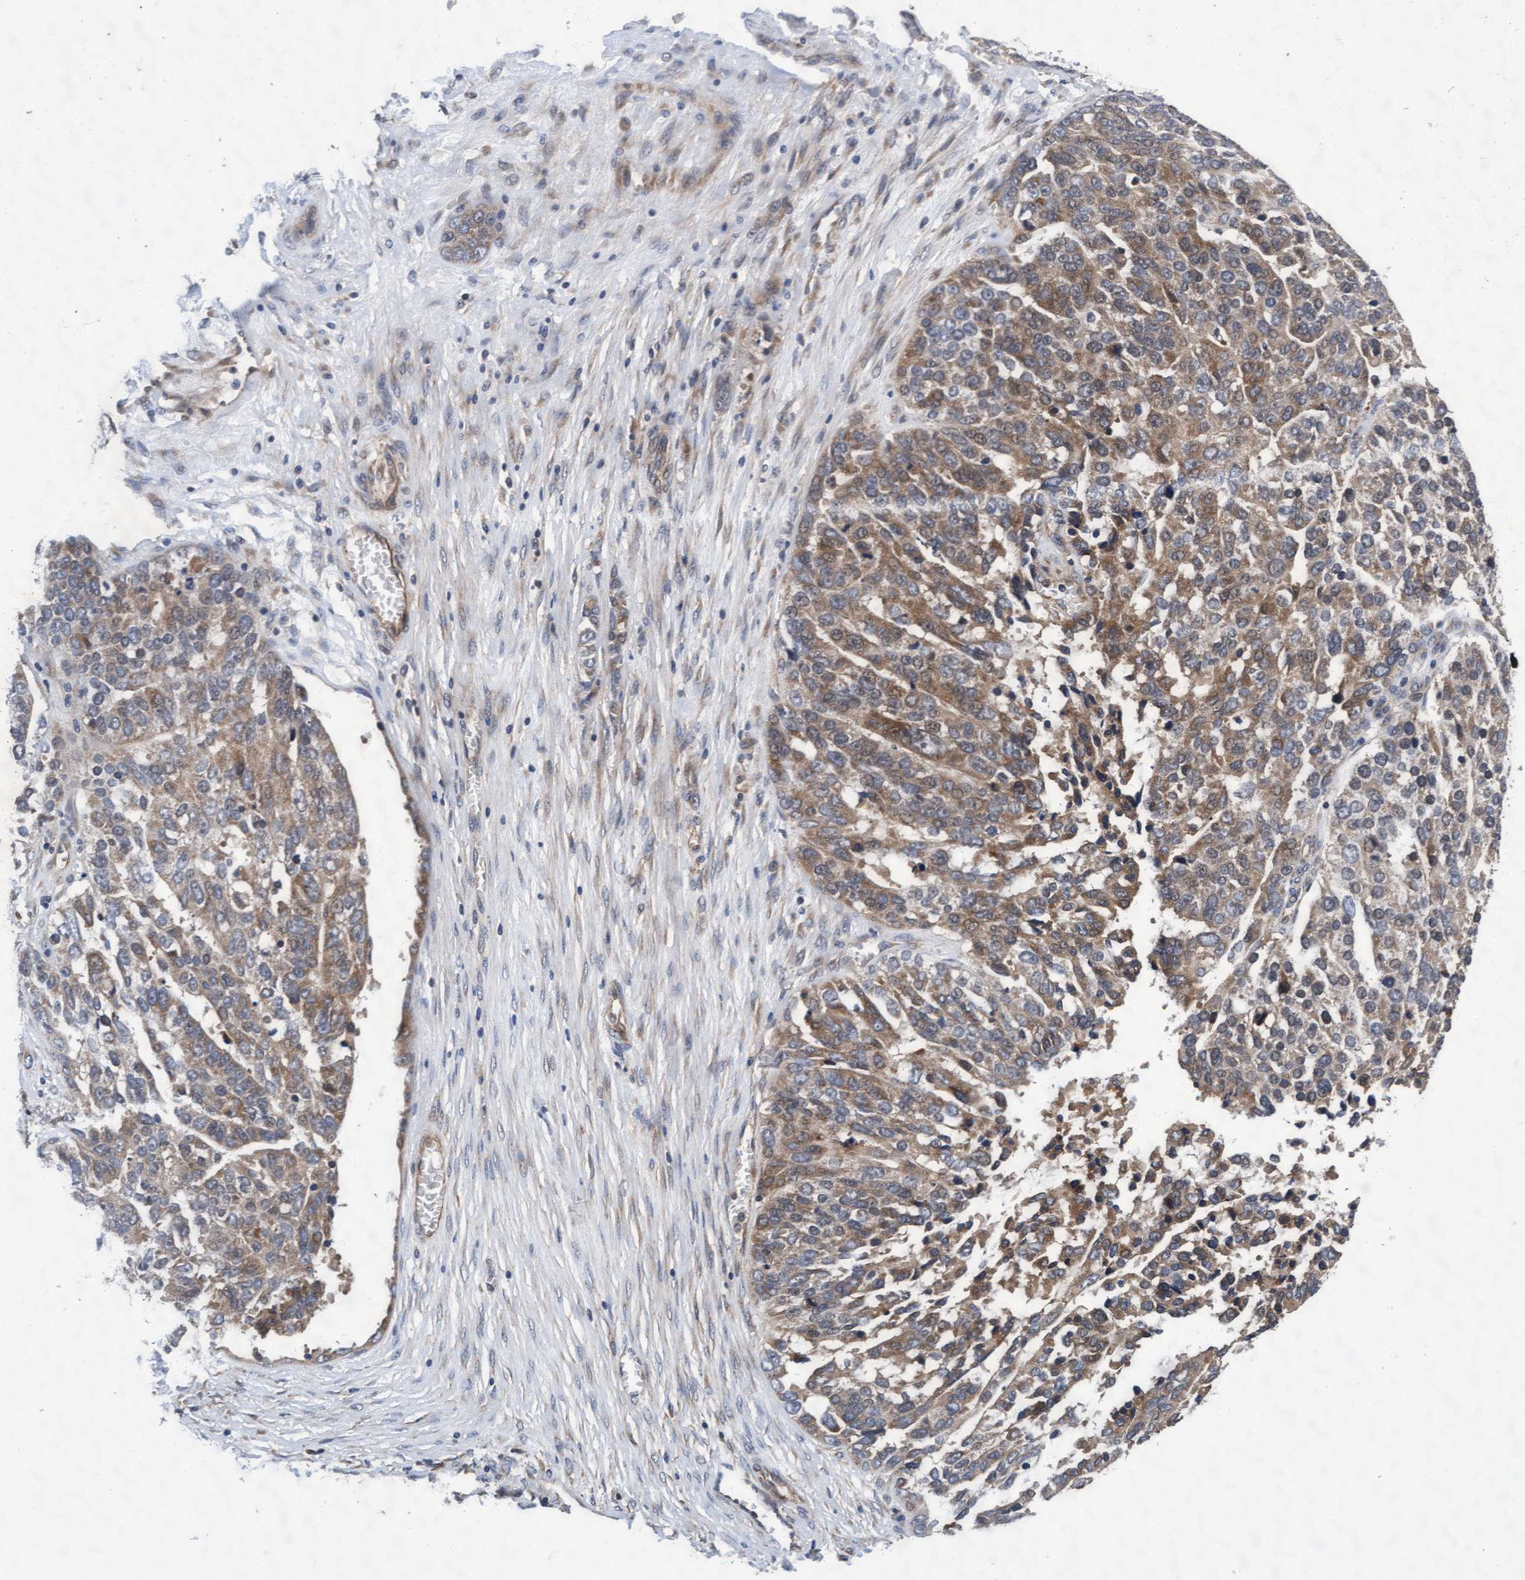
{"staining": {"intensity": "weak", "quantity": "25%-75%", "location": "cytoplasmic/membranous"}, "tissue": "ovarian cancer", "cell_type": "Tumor cells", "image_type": "cancer", "snomed": [{"axis": "morphology", "description": "Cystadenocarcinoma, serous, NOS"}, {"axis": "topography", "description": "Ovary"}], "caption": "IHC (DAB (3,3'-diaminobenzidine)) staining of serous cystadenocarcinoma (ovarian) exhibits weak cytoplasmic/membranous protein expression in approximately 25%-75% of tumor cells. (Brightfield microscopy of DAB IHC at high magnification).", "gene": "EFCAB13", "patient": {"sex": "female", "age": 44}}